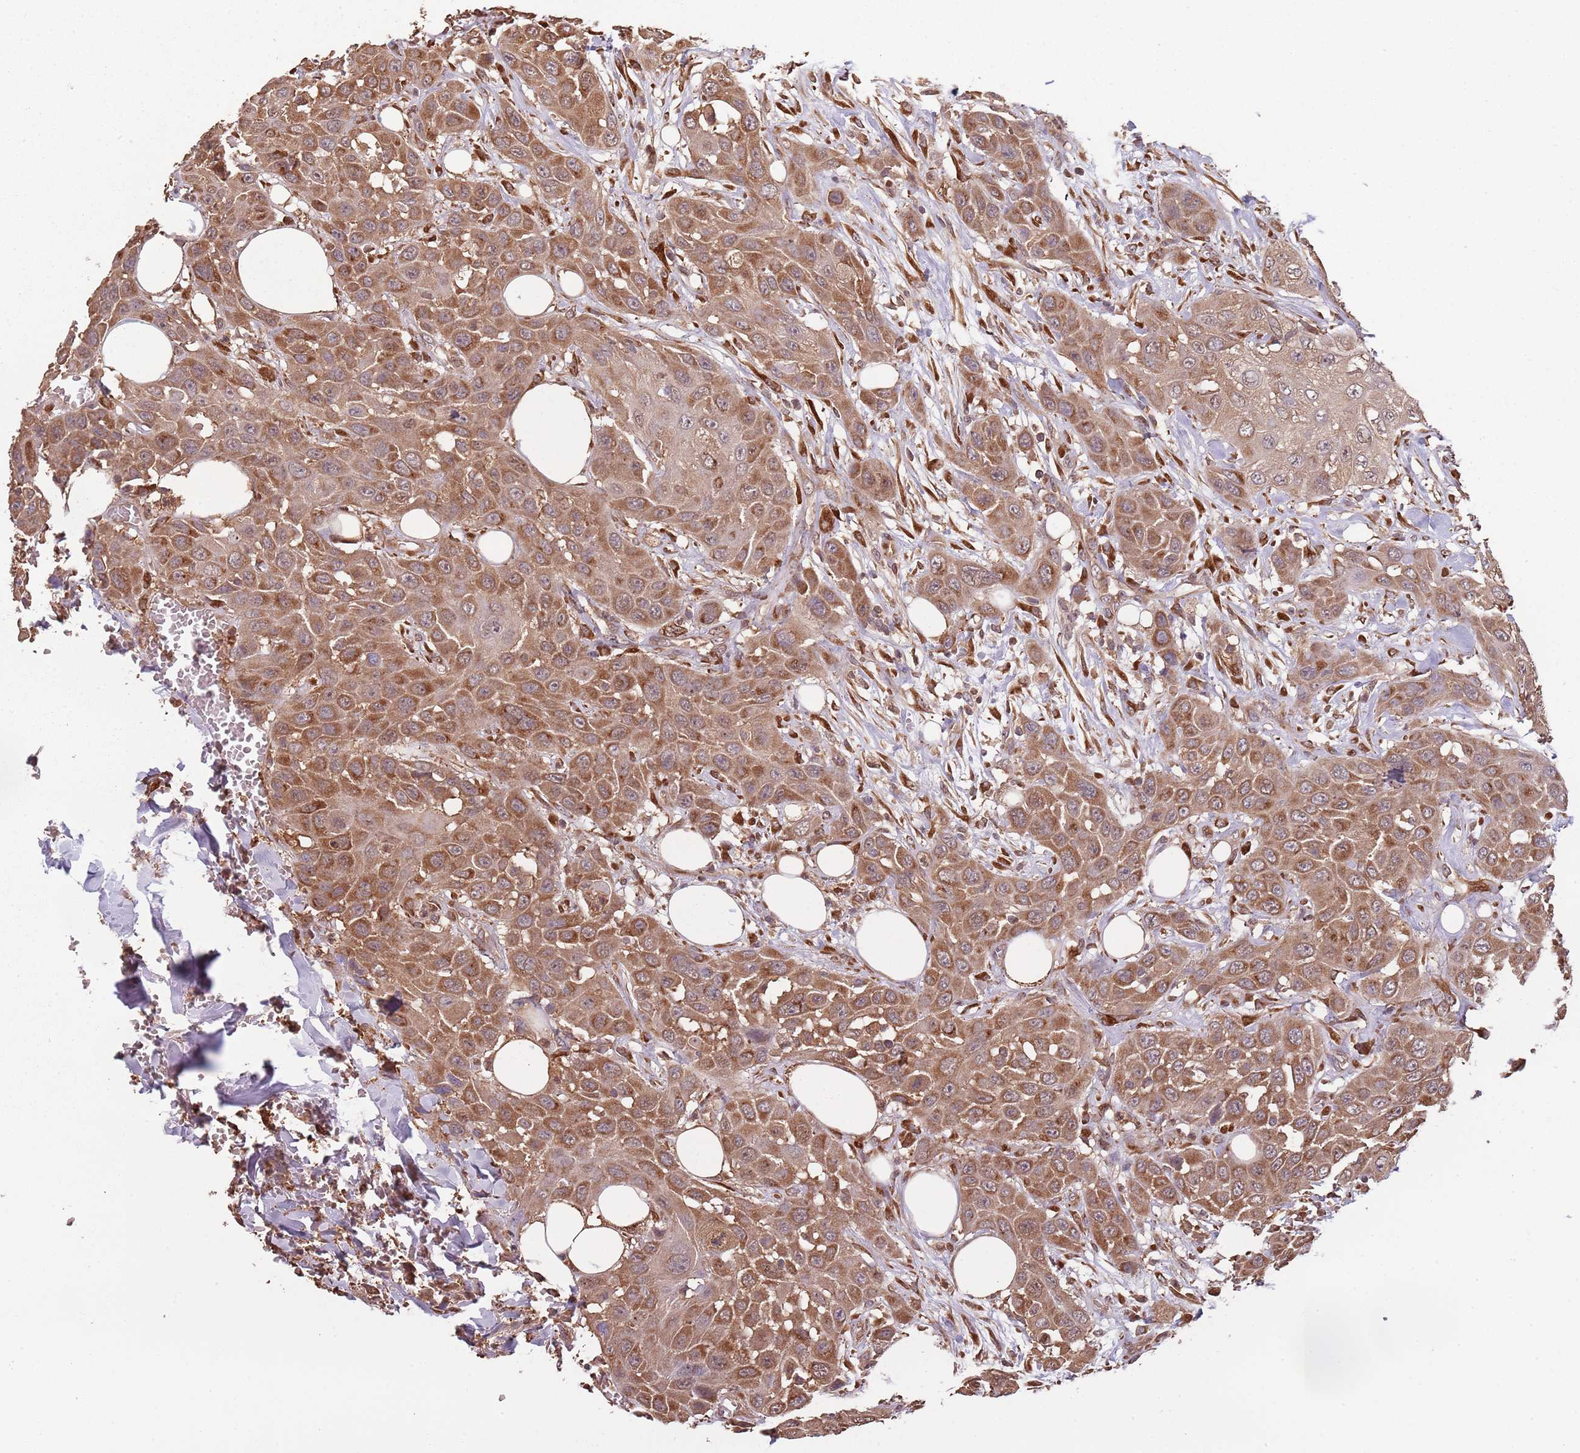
{"staining": {"intensity": "moderate", "quantity": ">75%", "location": "cytoplasmic/membranous,nuclear"}, "tissue": "head and neck cancer", "cell_type": "Tumor cells", "image_type": "cancer", "snomed": [{"axis": "morphology", "description": "Squamous cell carcinoma, NOS"}, {"axis": "topography", "description": "Head-Neck"}], "caption": "IHC of human head and neck squamous cell carcinoma displays medium levels of moderate cytoplasmic/membranous and nuclear expression in about >75% of tumor cells.", "gene": "COG4", "patient": {"sex": "male", "age": 81}}